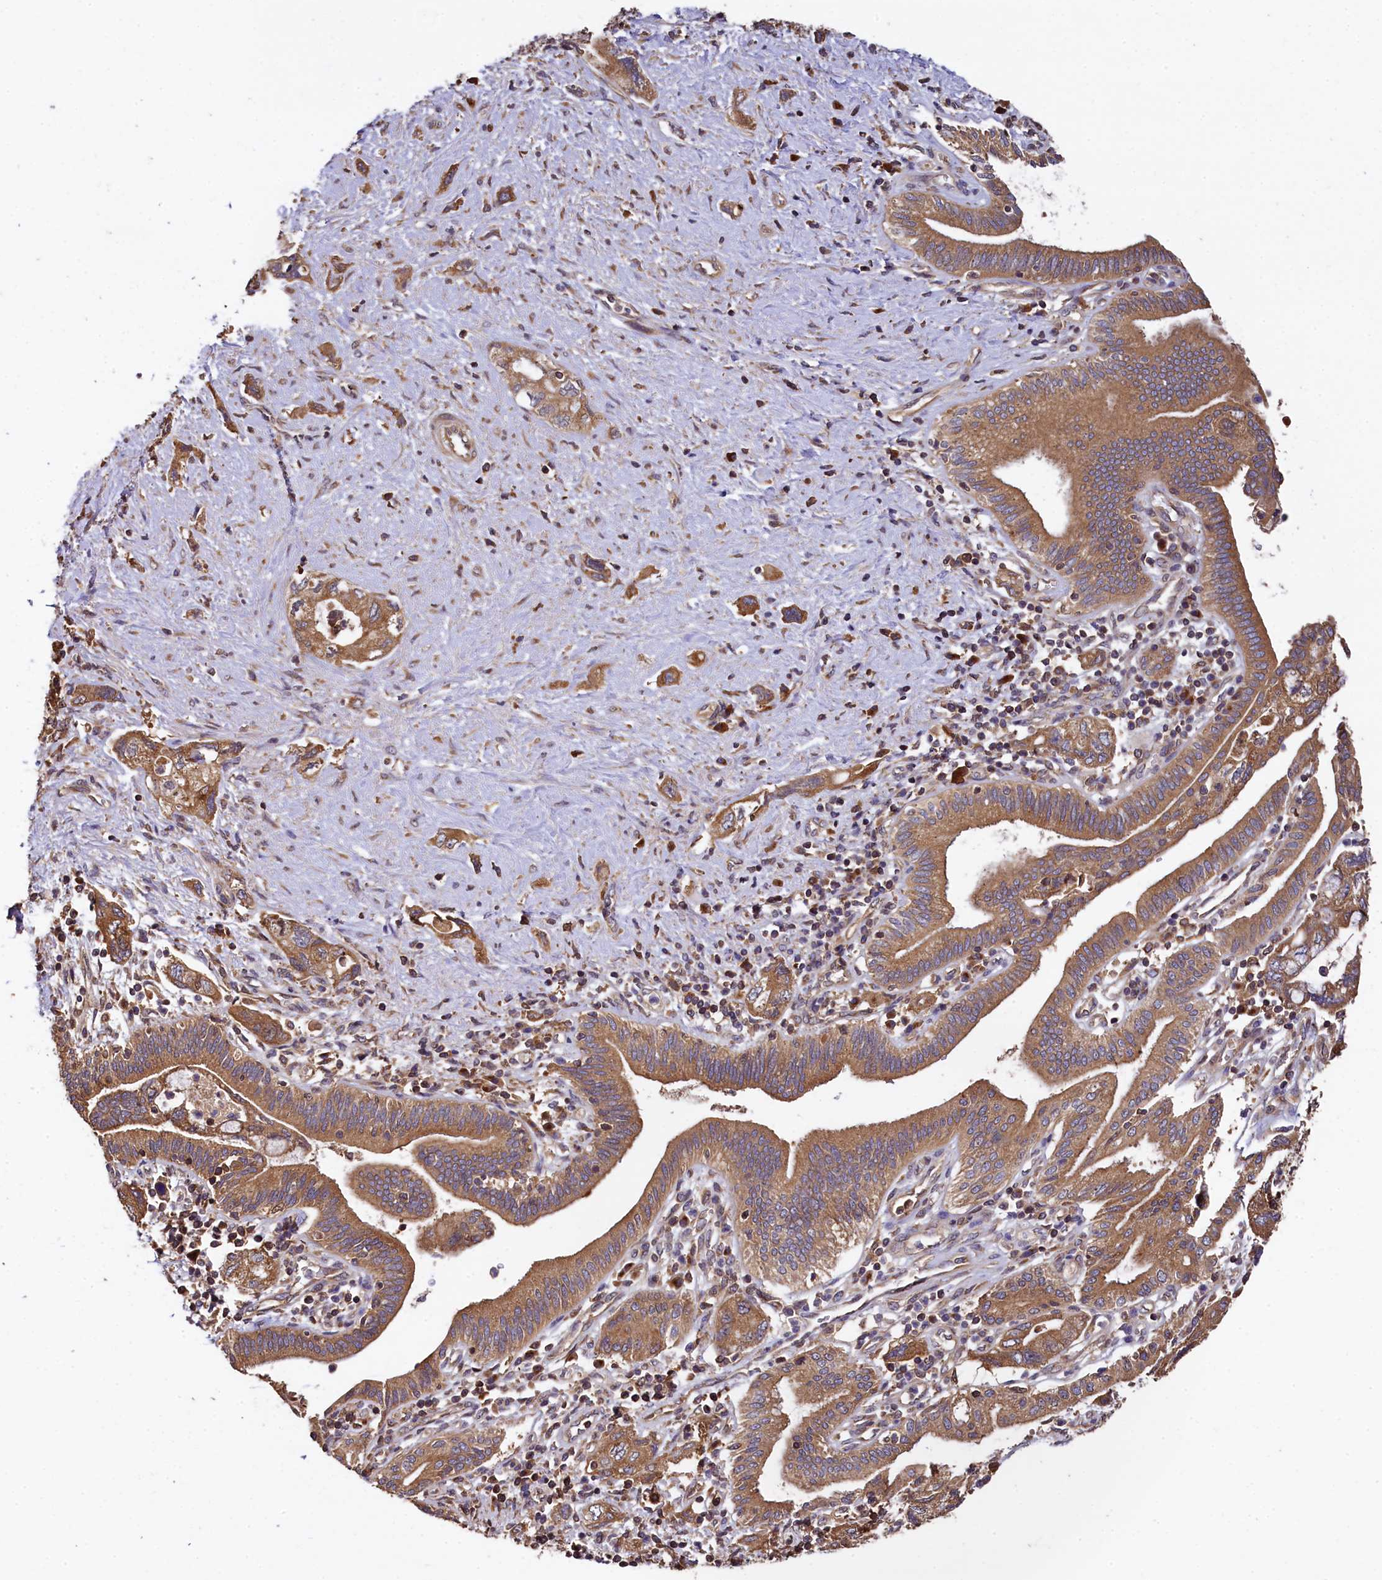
{"staining": {"intensity": "moderate", "quantity": ">75%", "location": "cytoplasmic/membranous"}, "tissue": "pancreatic cancer", "cell_type": "Tumor cells", "image_type": "cancer", "snomed": [{"axis": "morphology", "description": "Adenocarcinoma, NOS"}, {"axis": "topography", "description": "Pancreas"}], "caption": "Immunohistochemistry (IHC) of pancreatic adenocarcinoma shows medium levels of moderate cytoplasmic/membranous staining in approximately >75% of tumor cells.", "gene": "KLC2", "patient": {"sex": "female", "age": 73}}